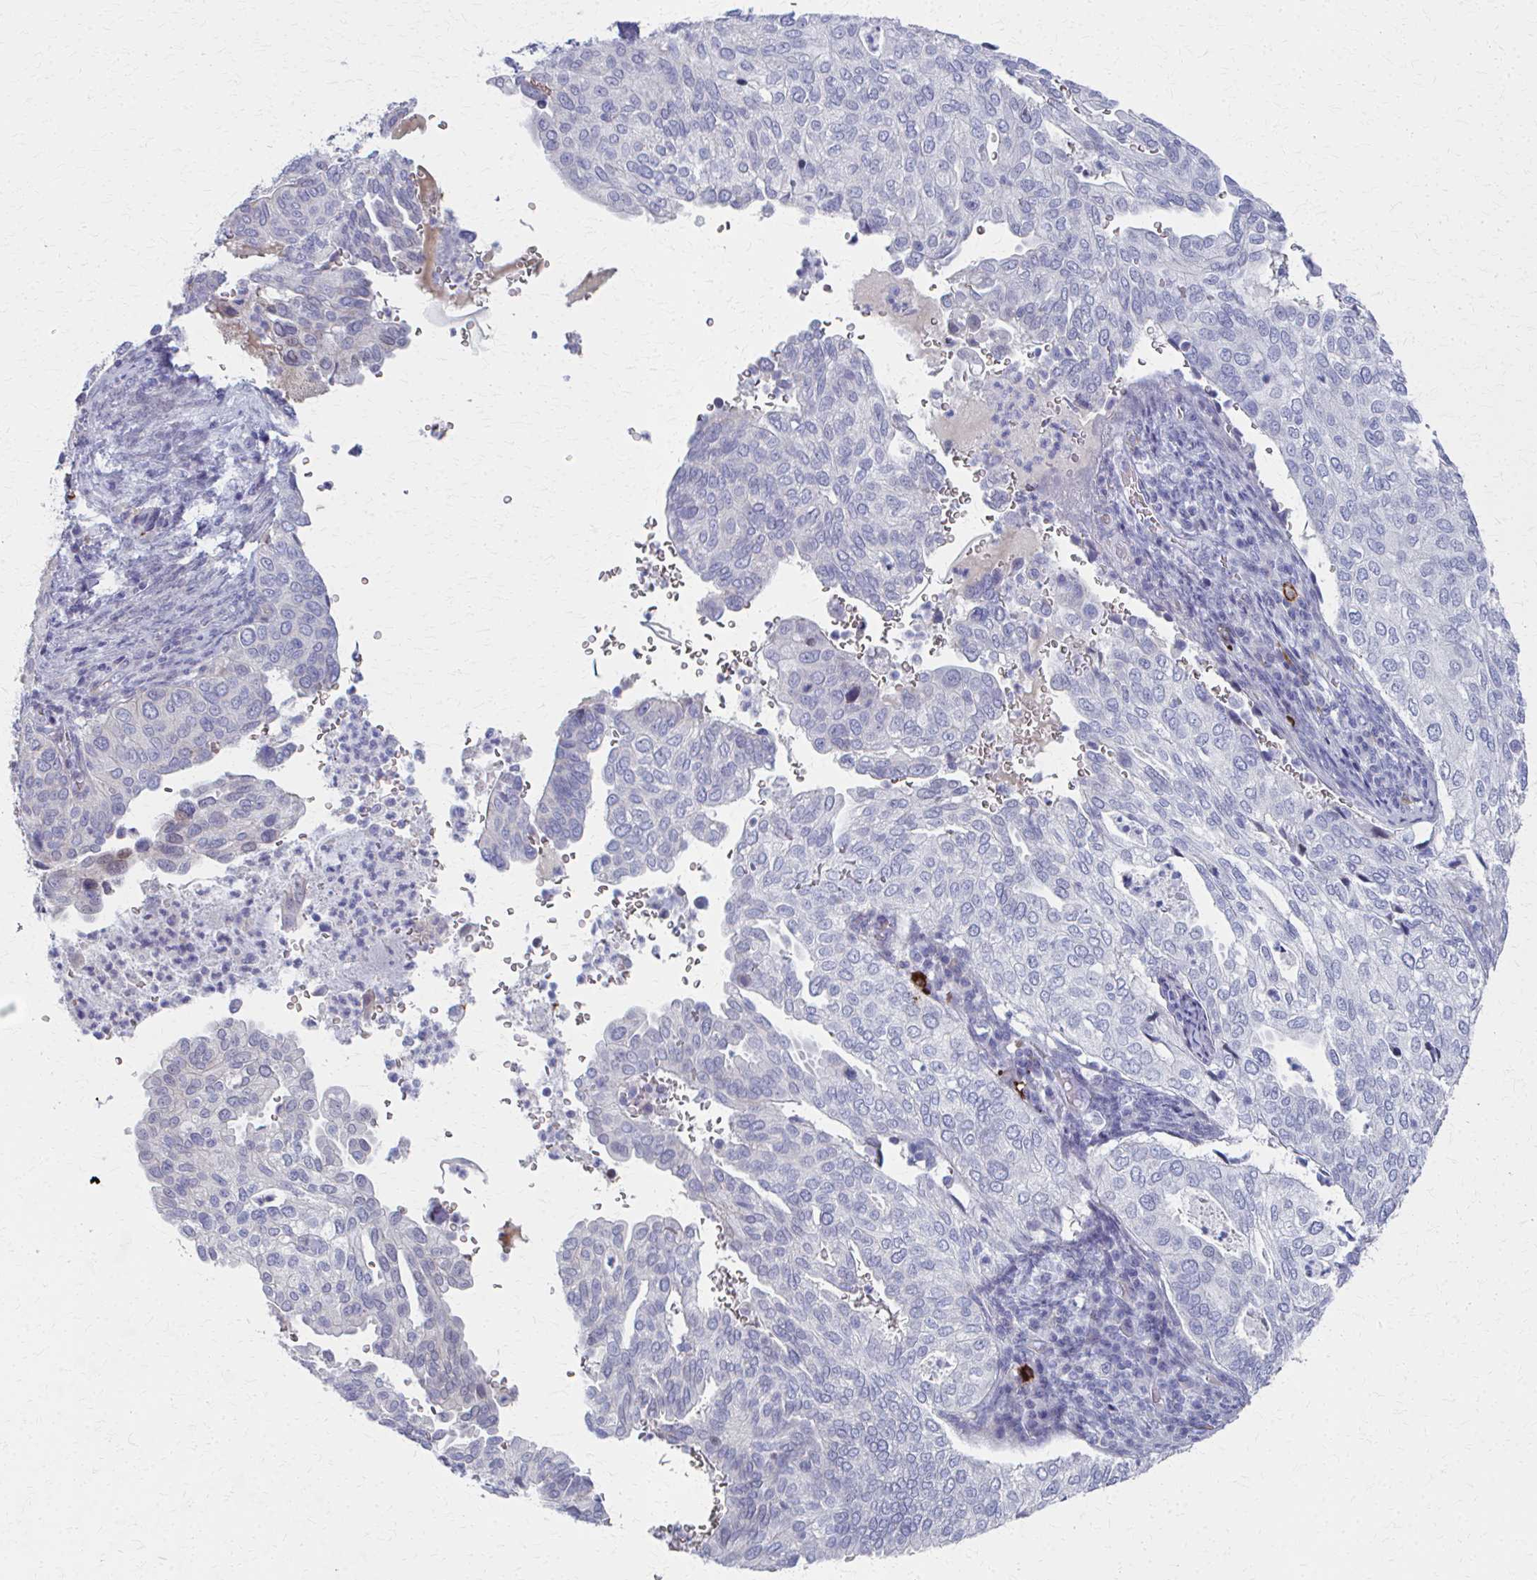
{"staining": {"intensity": "negative", "quantity": "none", "location": "none"}, "tissue": "cervical cancer", "cell_type": "Tumor cells", "image_type": "cancer", "snomed": [{"axis": "morphology", "description": "Squamous cell carcinoma, NOS"}, {"axis": "topography", "description": "Cervix"}], "caption": "Cervical cancer (squamous cell carcinoma) was stained to show a protein in brown. There is no significant positivity in tumor cells.", "gene": "MS4A2", "patient": {"sex": "female", "age": 38}}